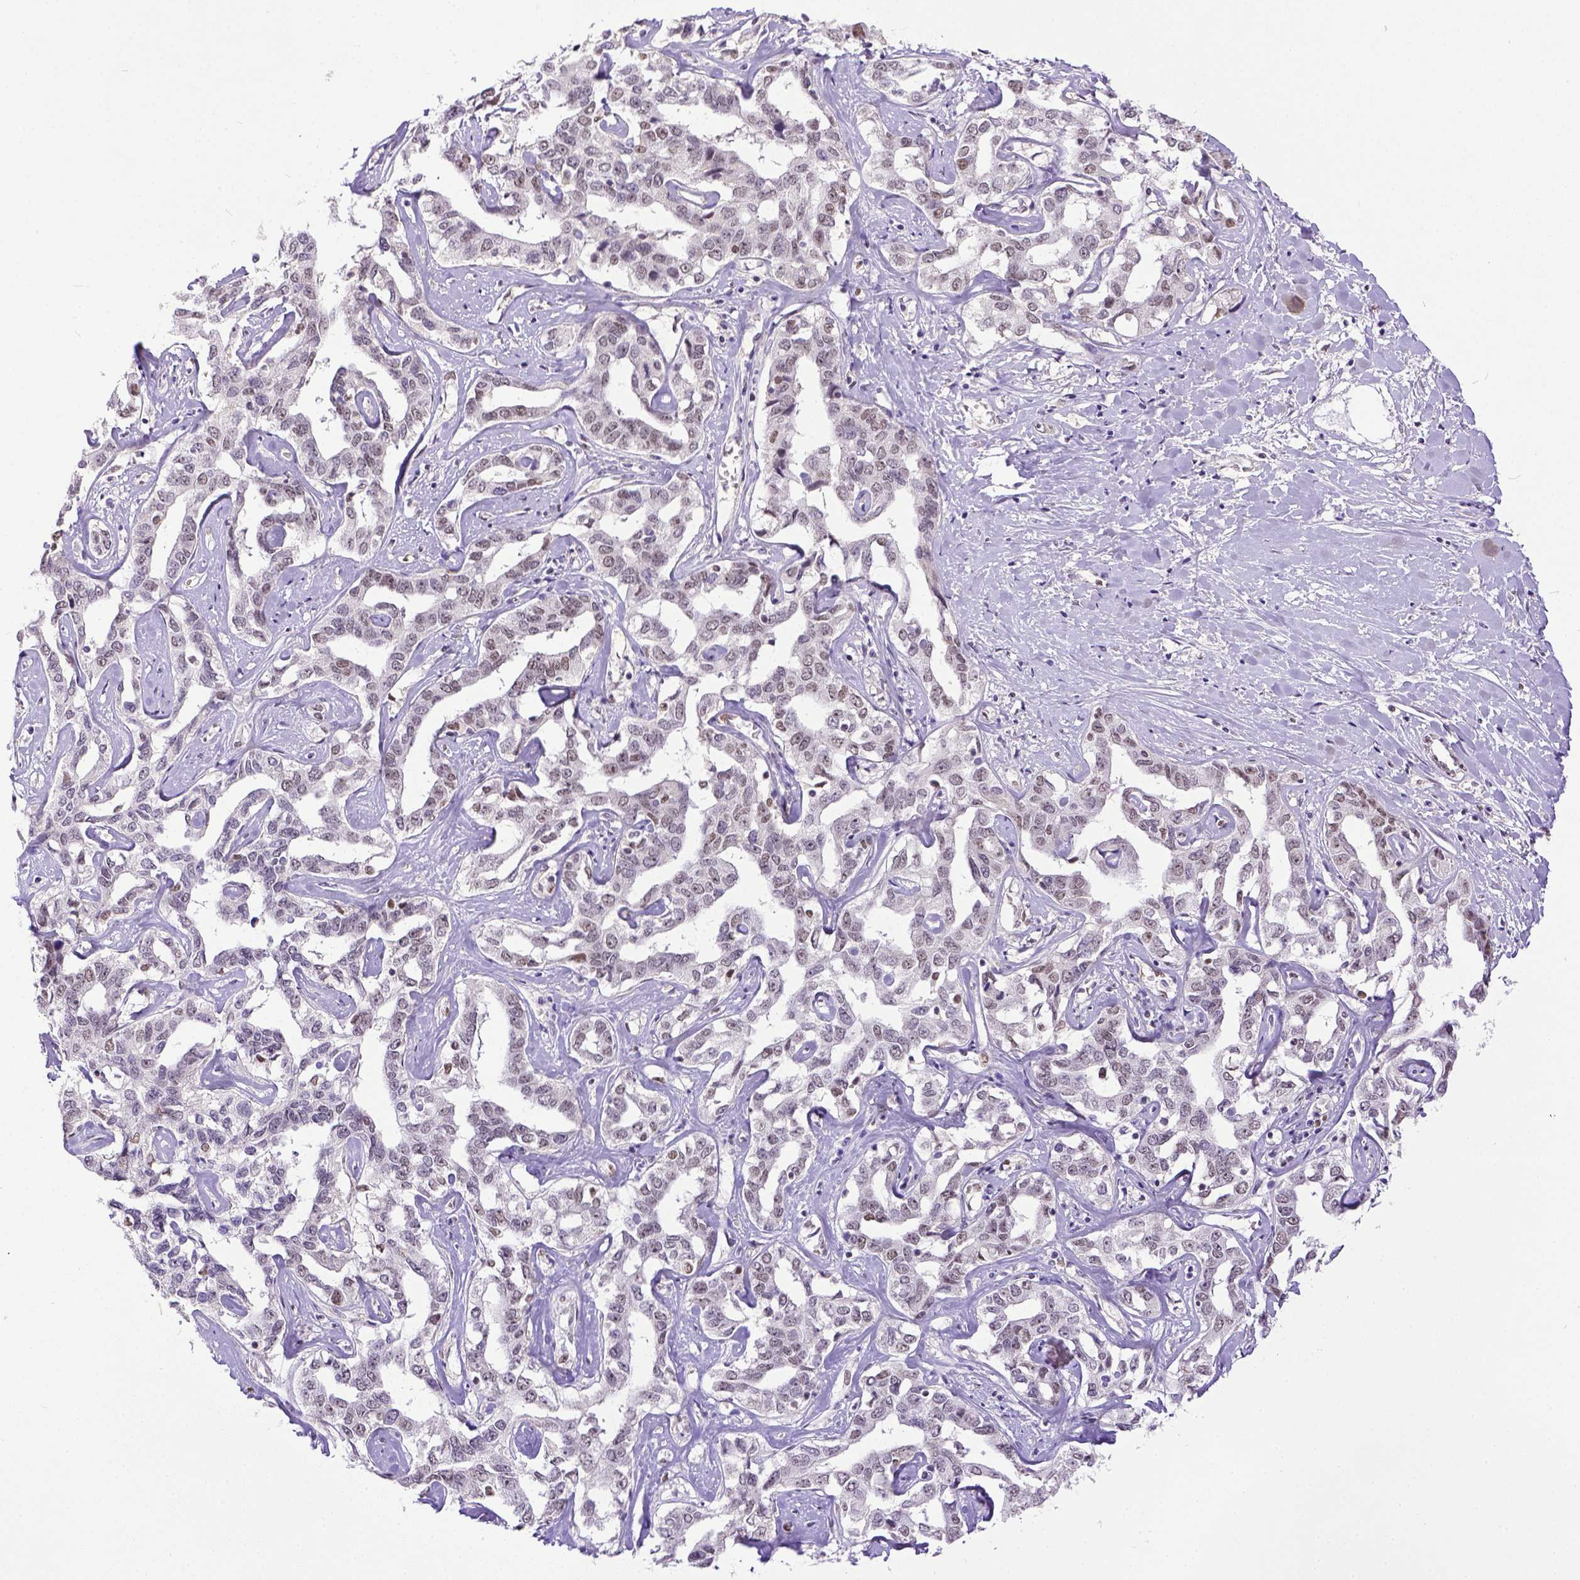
{"staining": {"intensity": "weak", "quantity": "25%-75%", "location": "nuclear"}, "tissue": "liver cancer", "cell_type": "Tumor cells", "image_type": "cancer", "snomed": [{"axis": "morphology", "description": "Cholangiocarcinoma"}, {"axis": "topography", "description": "Liver"}], "caption": "About 25%-75% of tumor cells in liver cholangiocarcinoma exhibit weak nuclear protein staining as visualized by brown immunohistochemical staining.", "gene": "ERCC1", "patient": {"sex": "male", "age": 59}}